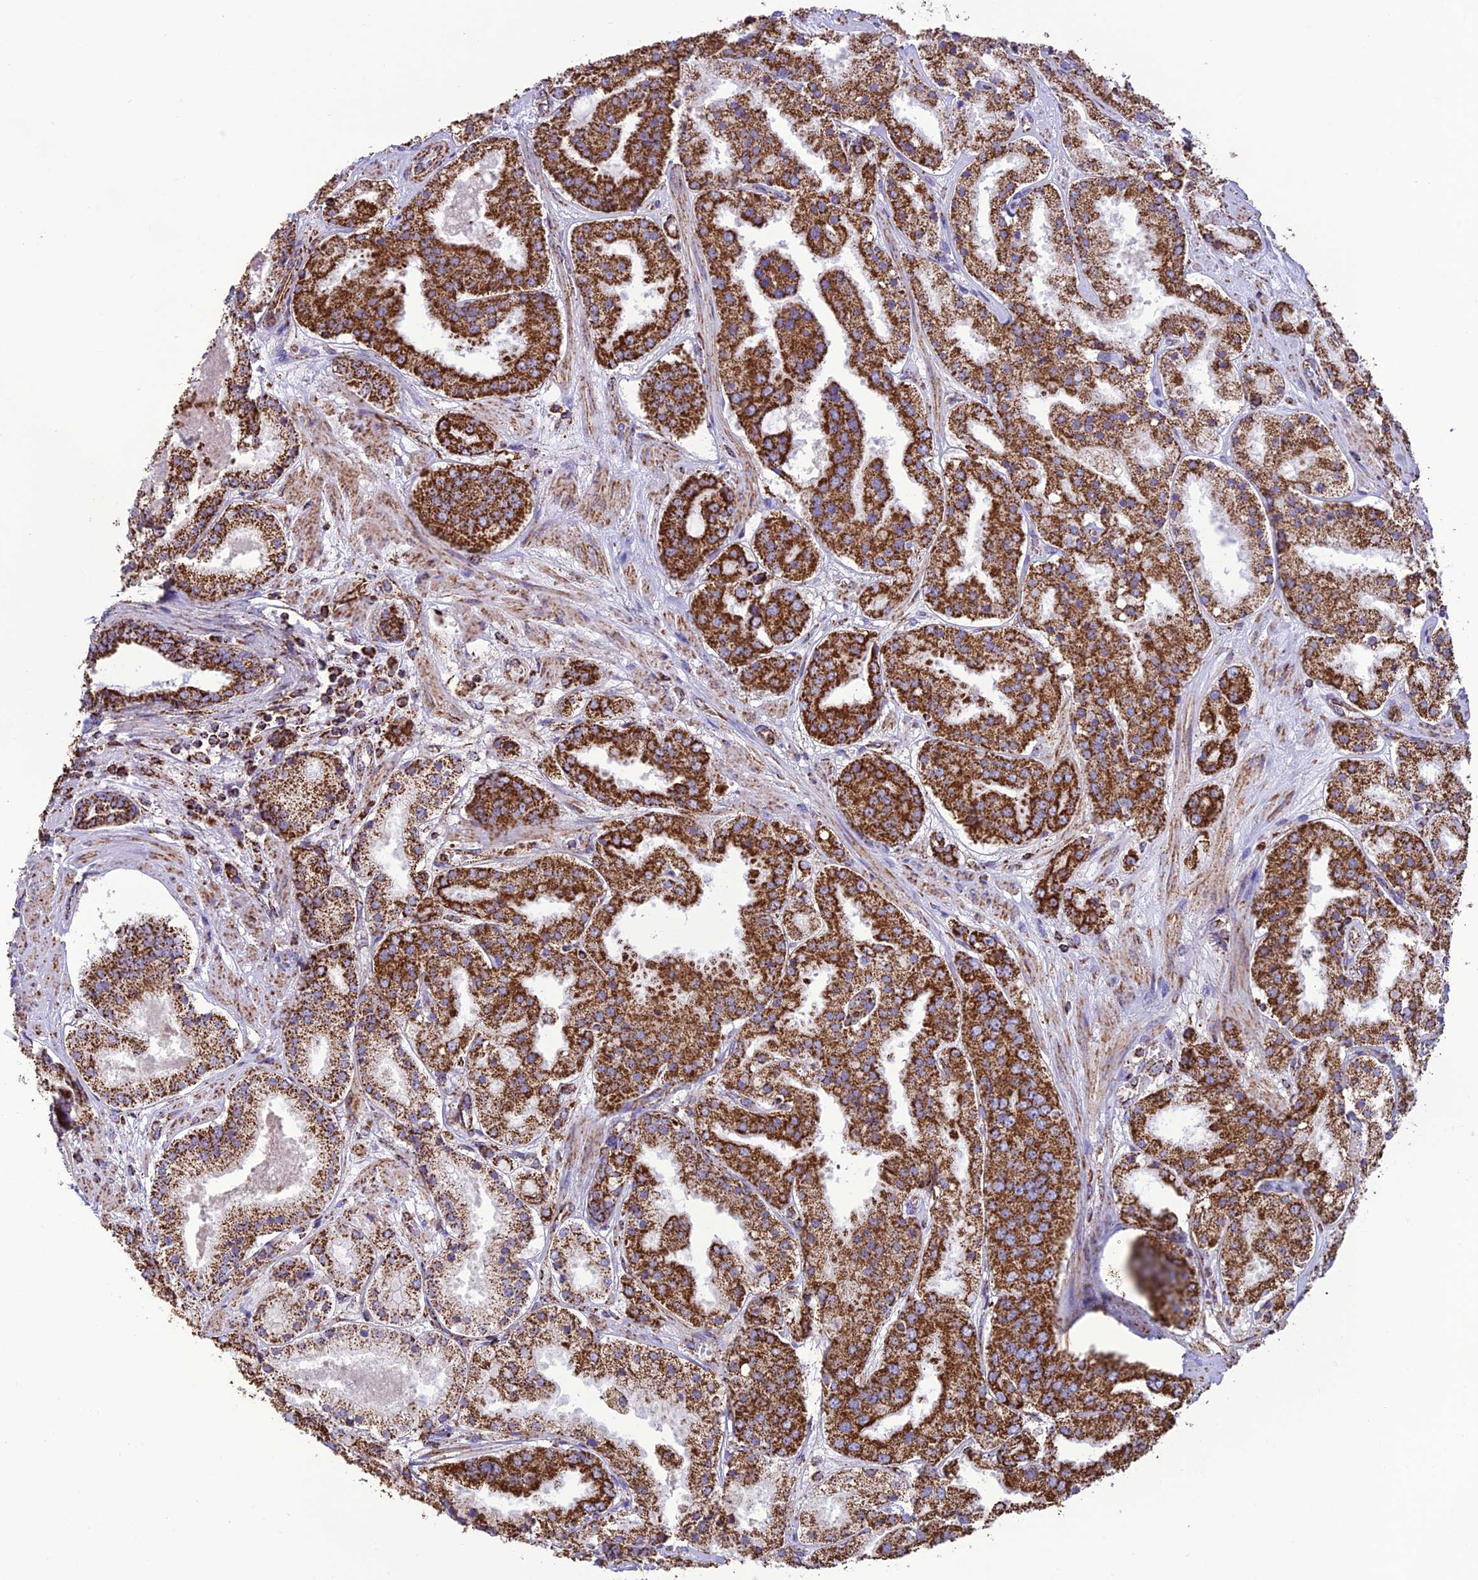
{"staining": {"intensity": "strong", "quantity": ">75%", "location": "cytoplasmic/membranous"}, "tissue": "prostate cancer", "cell_type": "Tumor cells", "image_type": "cancer", "snomed": [{"axis": "morphology", "description": "Adenocarcinoma, High grade"}, {"axis": "topography", "description": "Prostate"}], "caption": "A high-resolution histopathology image shows IHC staining of prostate adenocarcinoma (high-grade), which demonstrates strong cytoplasmic/membranous staining in approximately >75% of tumor cells.", "gene": "NDUFAF1", "patient": {"sex": "male", "age": 63}}